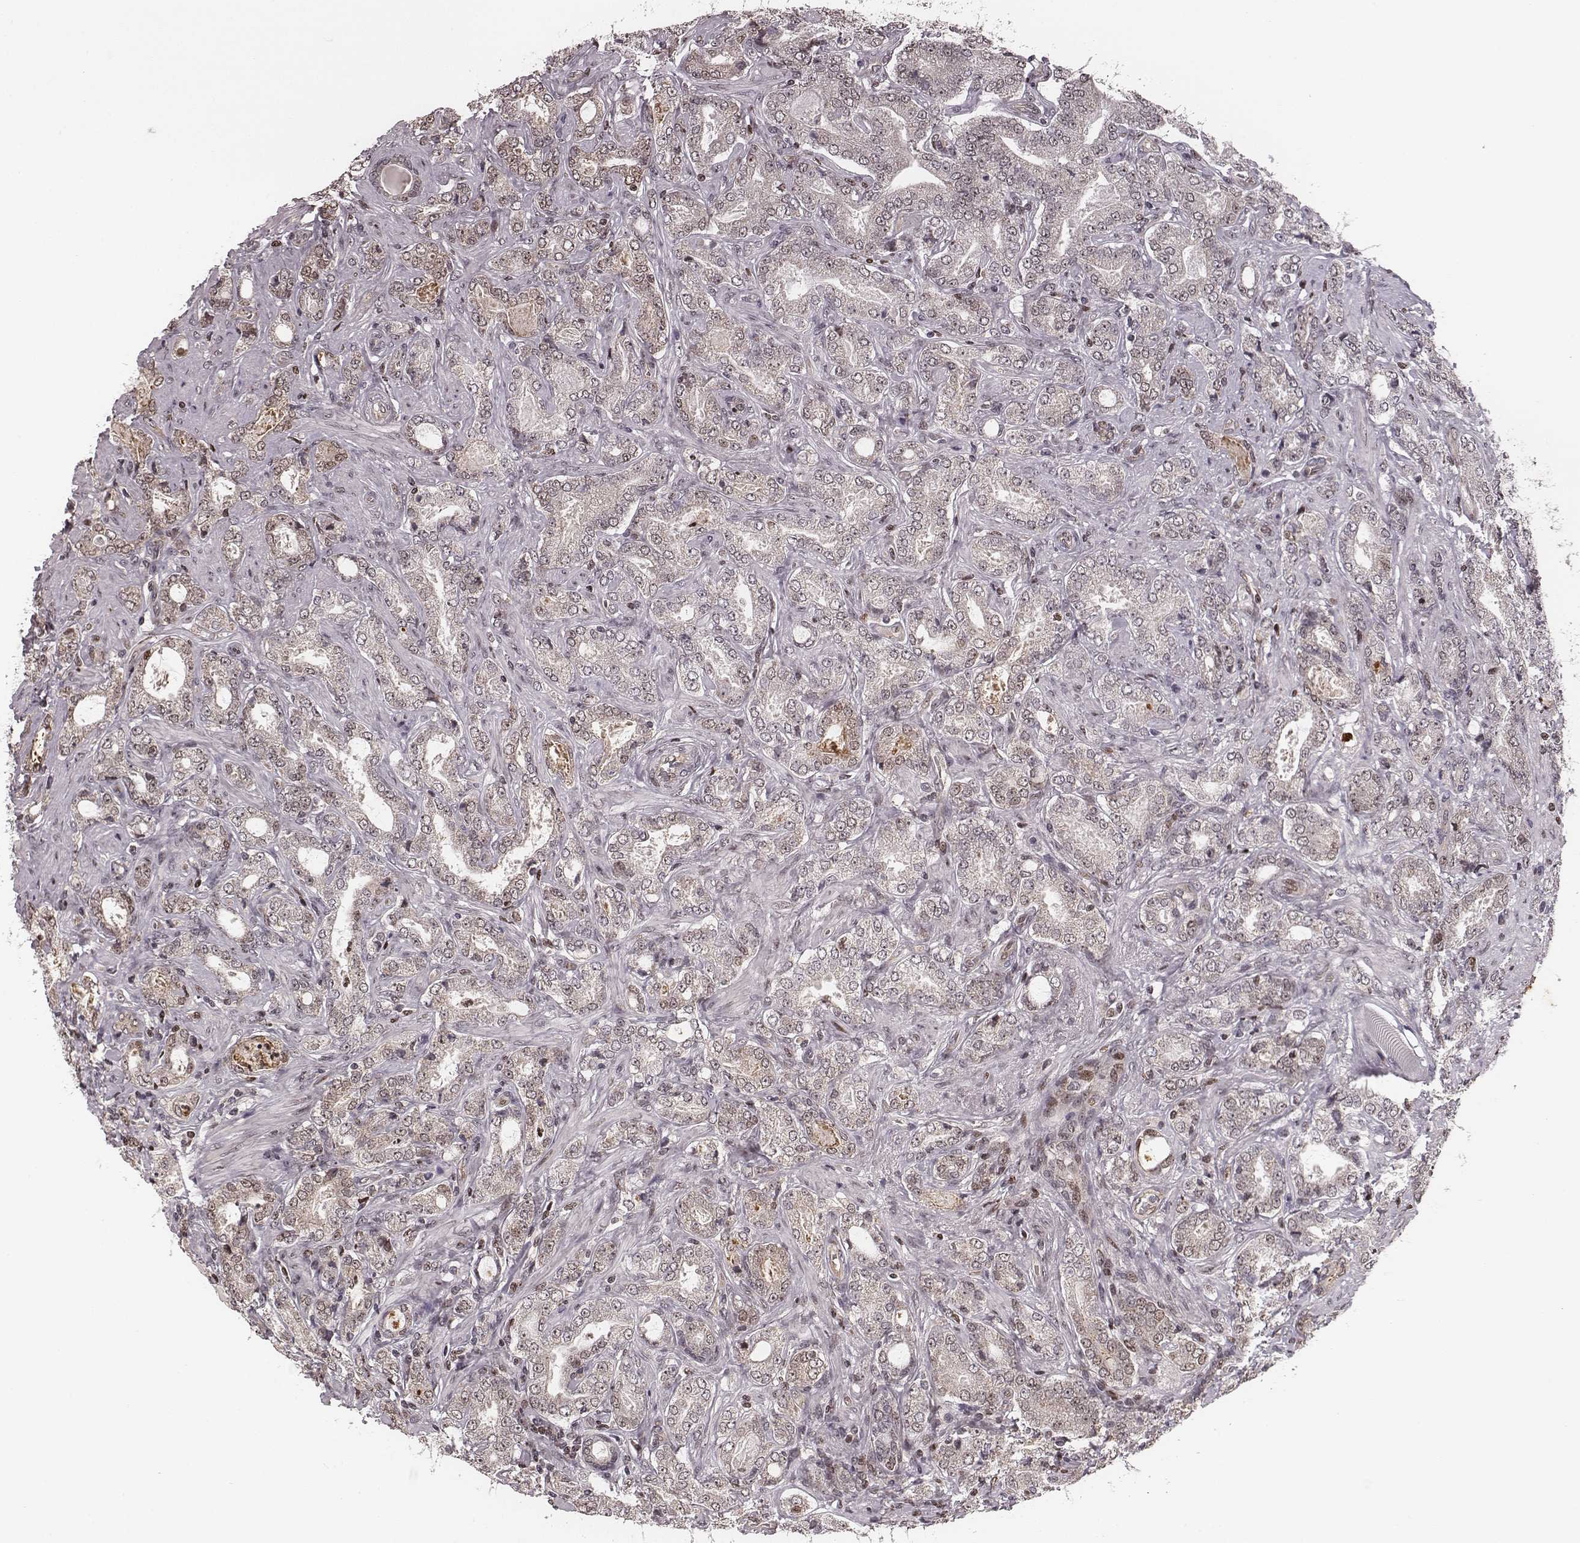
{"staining": {"intensity": "weak", "quantity": "<25%", "location": "cytoplasmic/membranous,nuclear"}, "tissue": "prostate cancer", "cell_type": "Tumor cells", "image_type": "cancer", "snomed": [{"axis": "morphology", "description": "Adenocarcinoma, NOS"}, {"axis": "topography", "description": "Prostate"}], "caption": "The photomicrograph exhibits no significant expression in tumor cells of prostate adenocarcinoma.", "gene": "VRK3", "patient": {"sex": "male", "age": 64}}